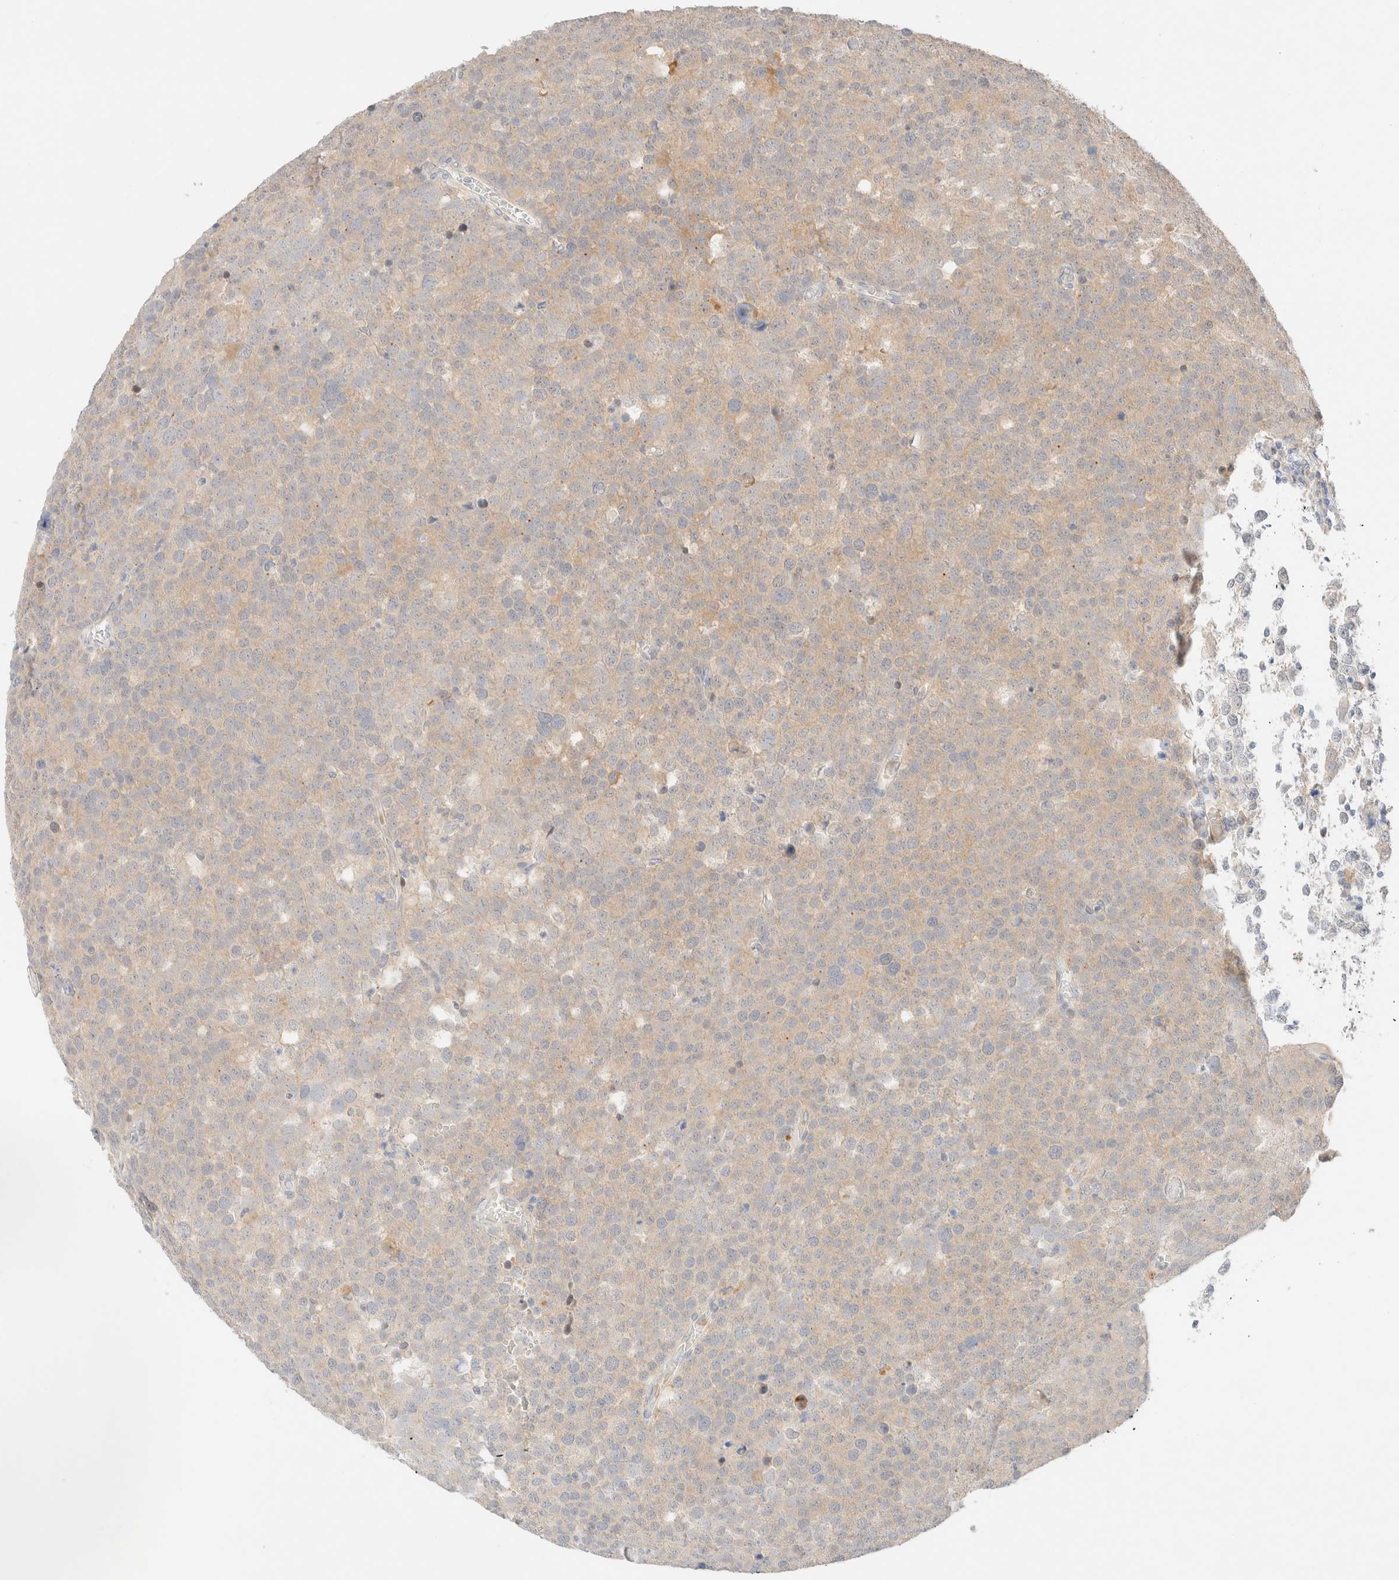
{"staining": {"intensity": "weak", "quantity": ">75%", "location": "cytoplasmic/membranous"}, "tissue": "testis cancer", "cell_type": "Tumor cells", "image_type": "cancer", "snomed": [{"axis": "morphology", "description": "Seminoma, NOS"}, {"axis": "topography", "description": "Testis"}], "caption": "A brown stain labels weak cytoplasmic/membranous staining of a protein in human testis seminoma tumor cells.", "gene": "SGSM2", "patient": {"sex": "male", "age": 71}}